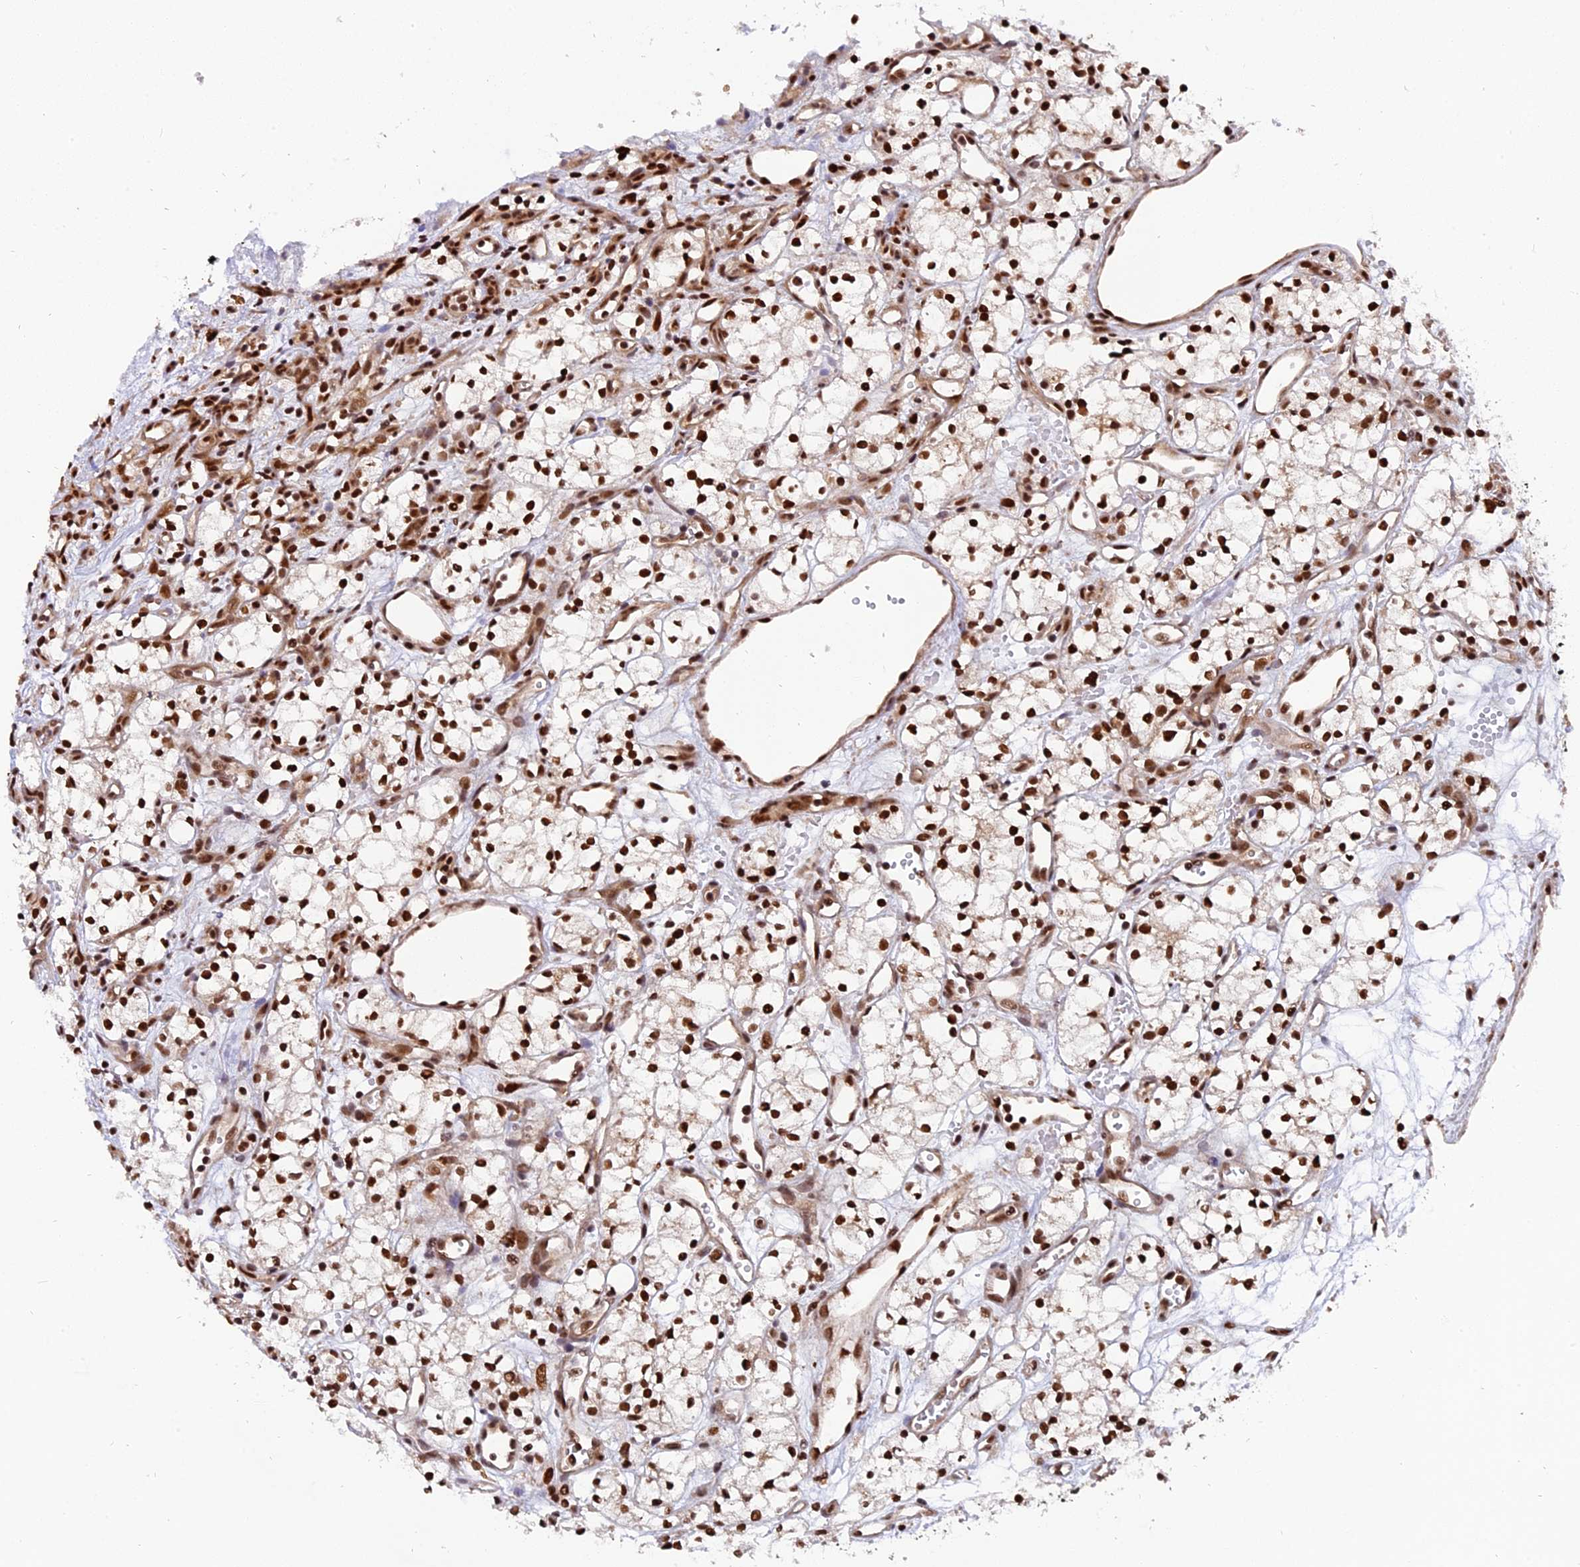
{"staining": {"intensity": "strong", "quantity": ">75%", "location": "nuclear"}, "tissue": "renal cancer", "cell_type": "Tumor cells", "image_type": "cancer", "snomed": [{"axis": "morphology", "description": "Adenocarcinoma, NOS"}, {"axis": "topography", "description": "Kidney"}], "caption": "Immunohistochemistry staining of renal cancer, which exhibits high levels of strong nuclear staining in approximately >75% of tumor cells indicating strong nuclear protein staining. The staining was performed using DAB (brown) for protein detection and nuclei were counterstained in hematoxylin (blue).", "gene": "RAMAC", "patient": {"sex": "male", "age": 59}}